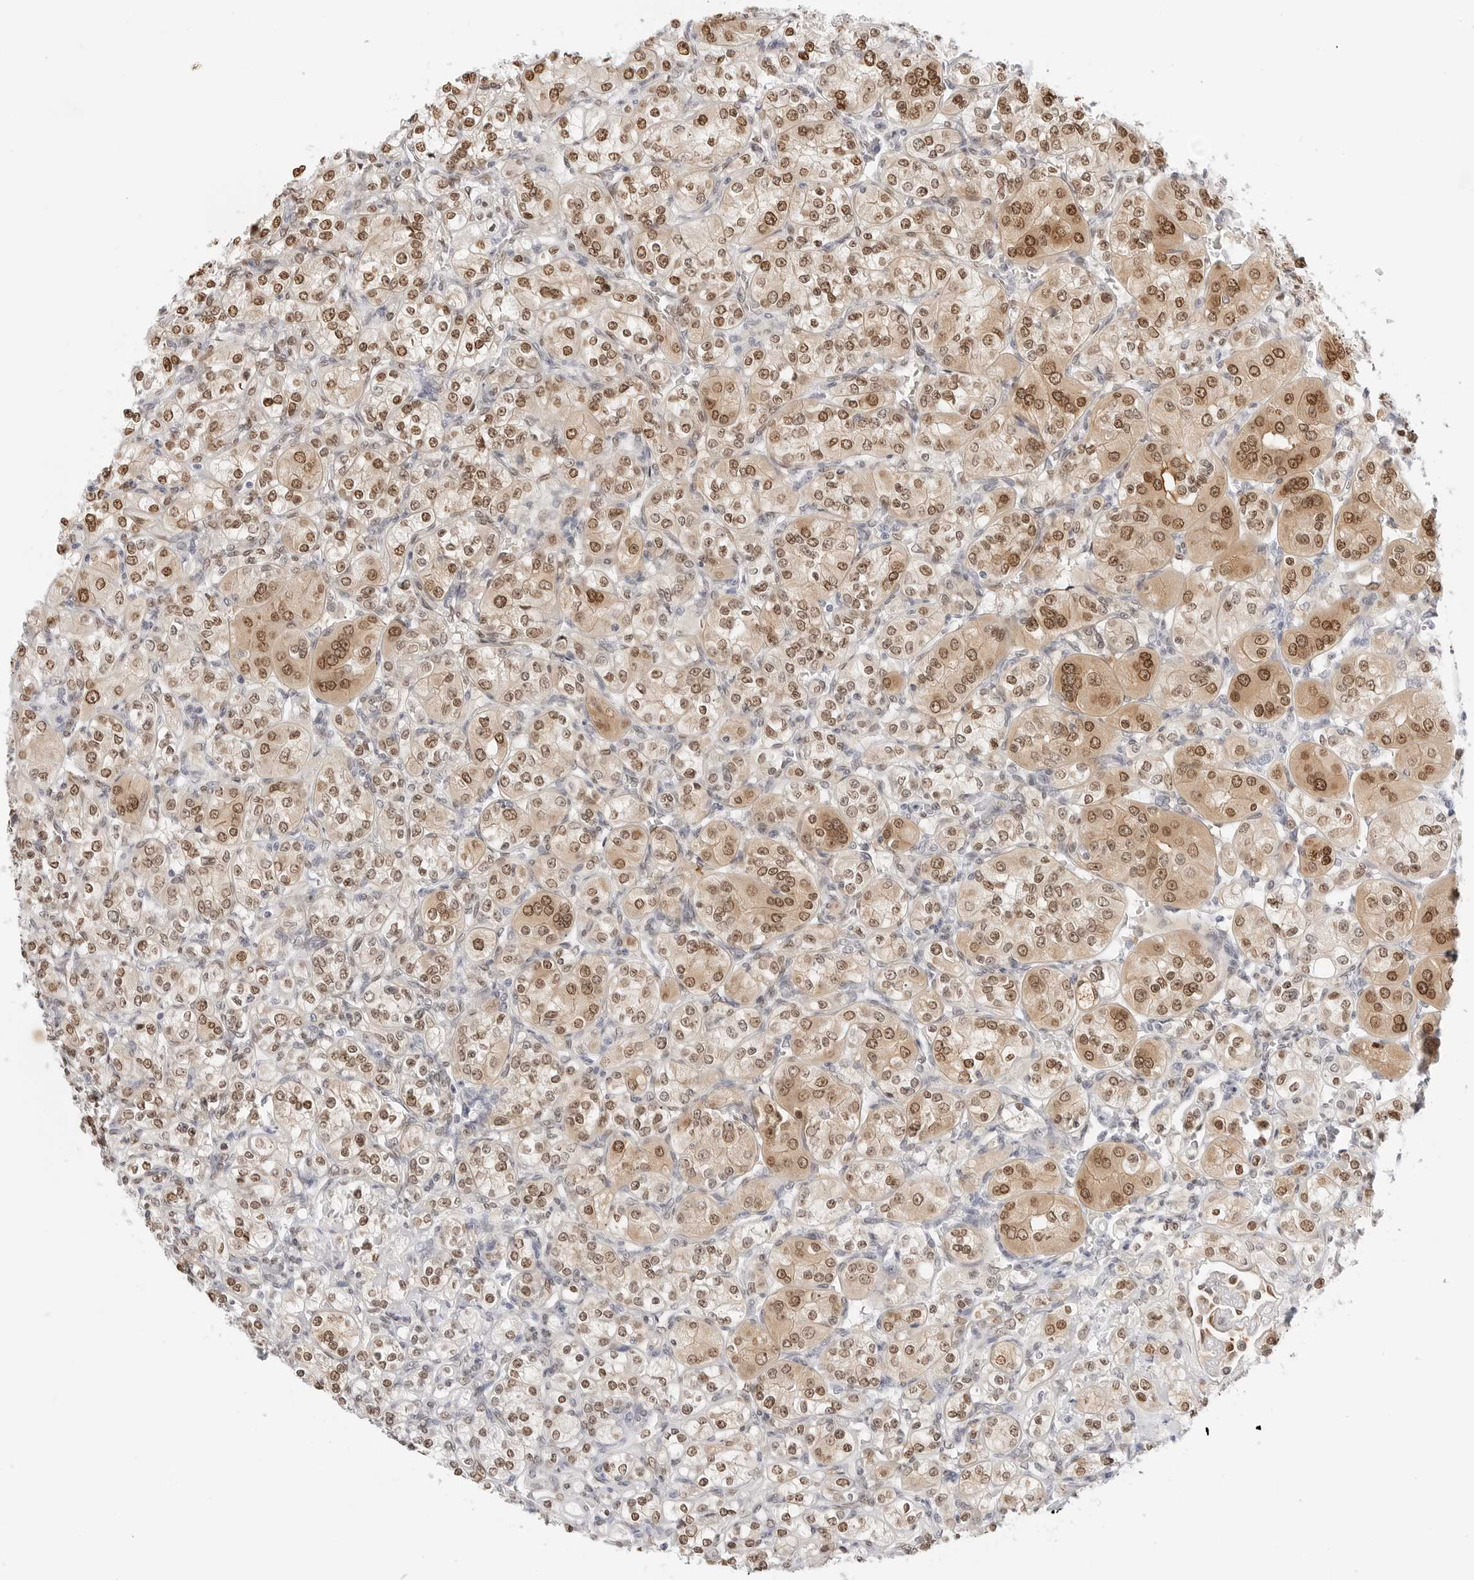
{"staining": {"intensity": "moderate", "quantity": ">75%", "location": "cytoplasmic/membranous,nuclear"}, "tissue": "renal cancer", "cell_type": "Tumor cells", "image_type": "cancer", "snomed": [{"axis": "morphology", "description": "Adenocarcinoma, NOS"}, {"axis": "topography", "description": "Kidney"}], "caption": "Brown immunohistochemical staining in human adenocarcinoma (renal) shows moderate cytoplasmic/membranous and nuclear staining in about >75% of tumor cells.", "gene": "SPIDR", "patient": {"sex": "male", "age": 77}}